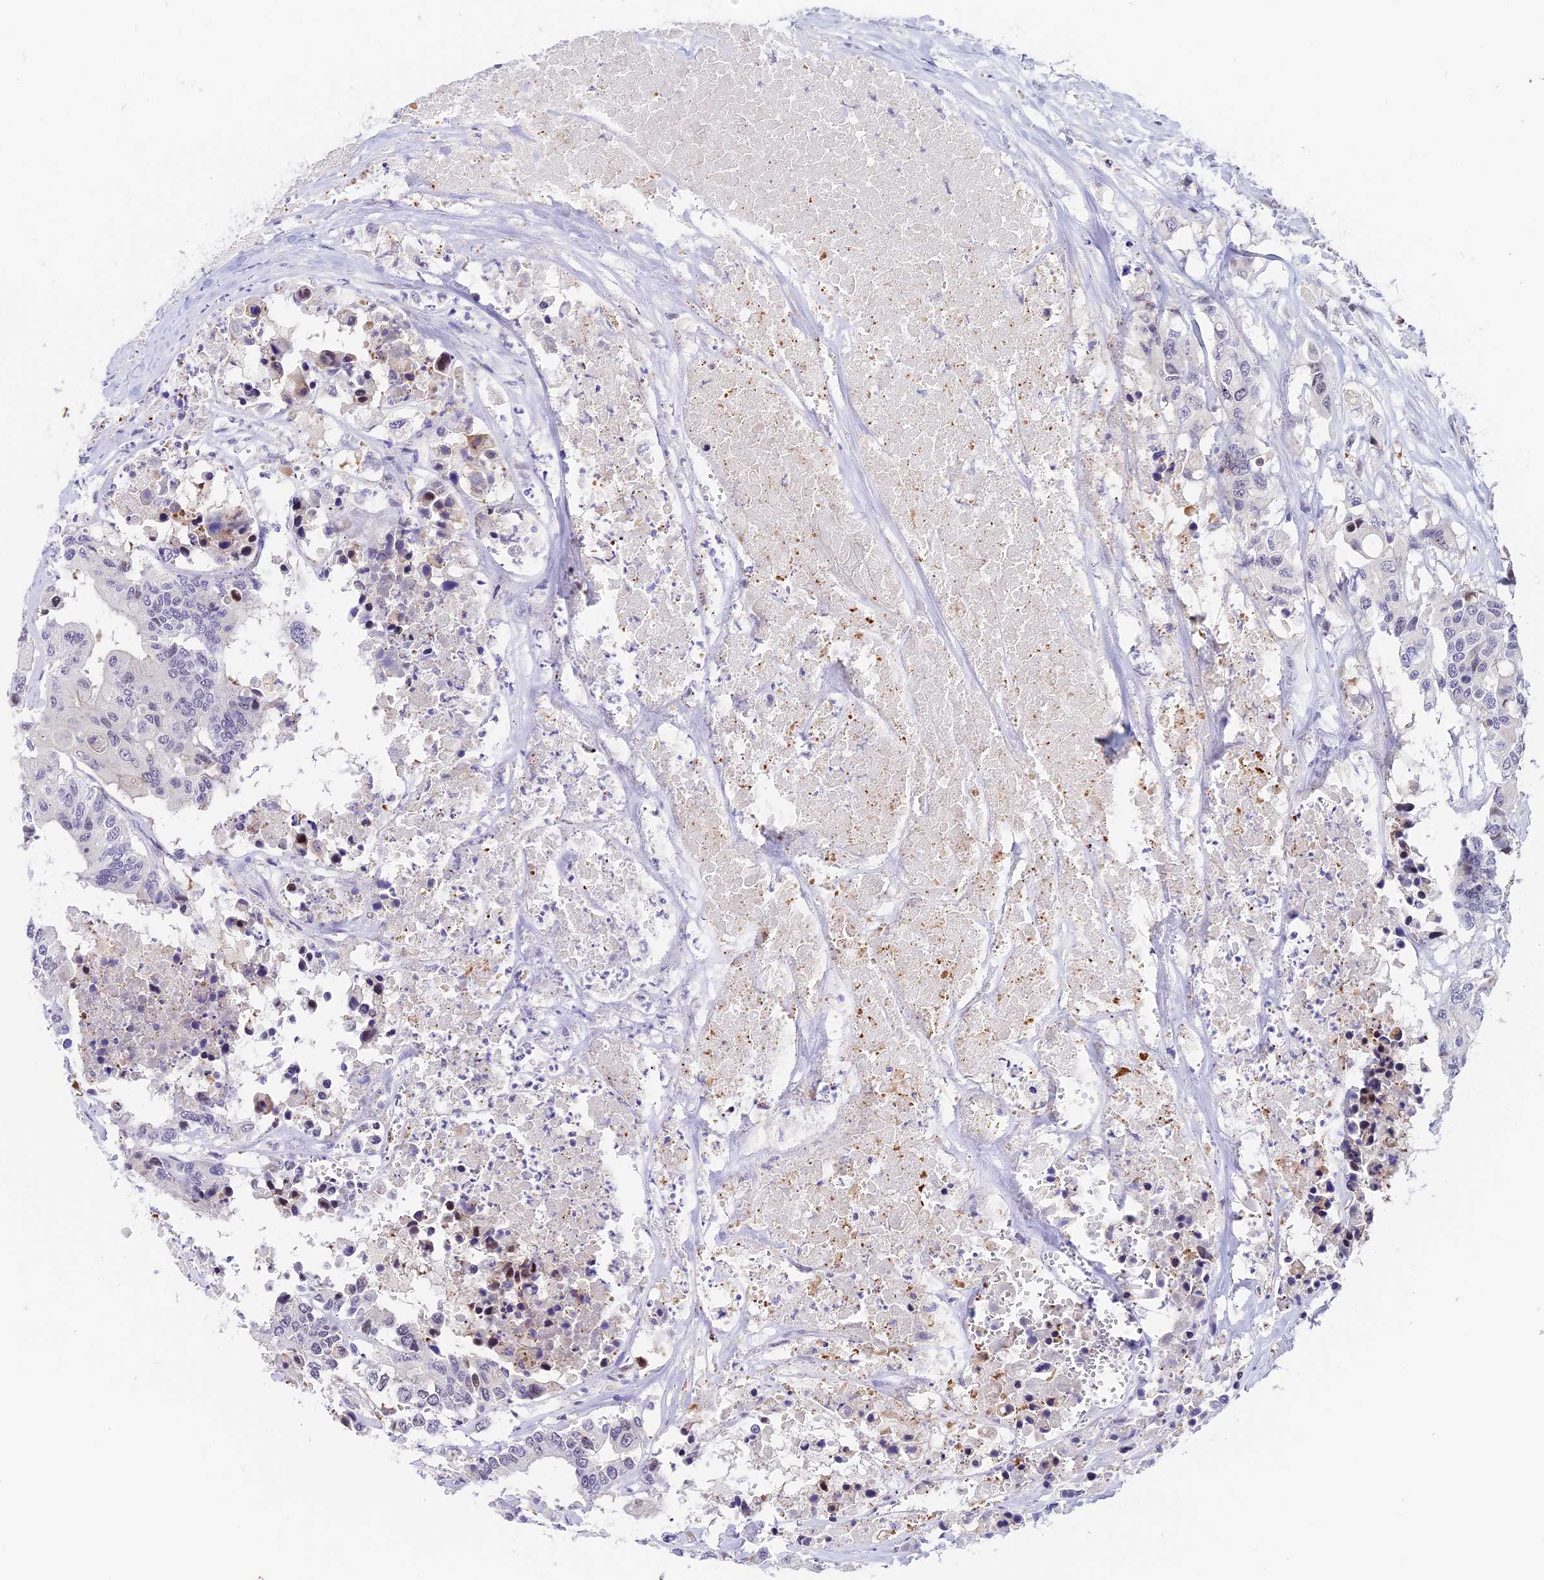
{"staining": {"intensity": "negative", "quantity": "none", "location": "none"}, "tissue": "colorectal cancer", "cell_type": "Tumor cells", "image_type": "cancer", "snomed": [{"axis": "morphology", "description": "Adenocarcinoma, NOS"}, {"axis": "topography", "description": "Colon"}], "caption": "A histopathology image of human colorectal cancer (adenocarcinoma) is negative for staining in tumor cells.", "gene": "MIDN", "patient": {"sex": "male", "age": 77}}